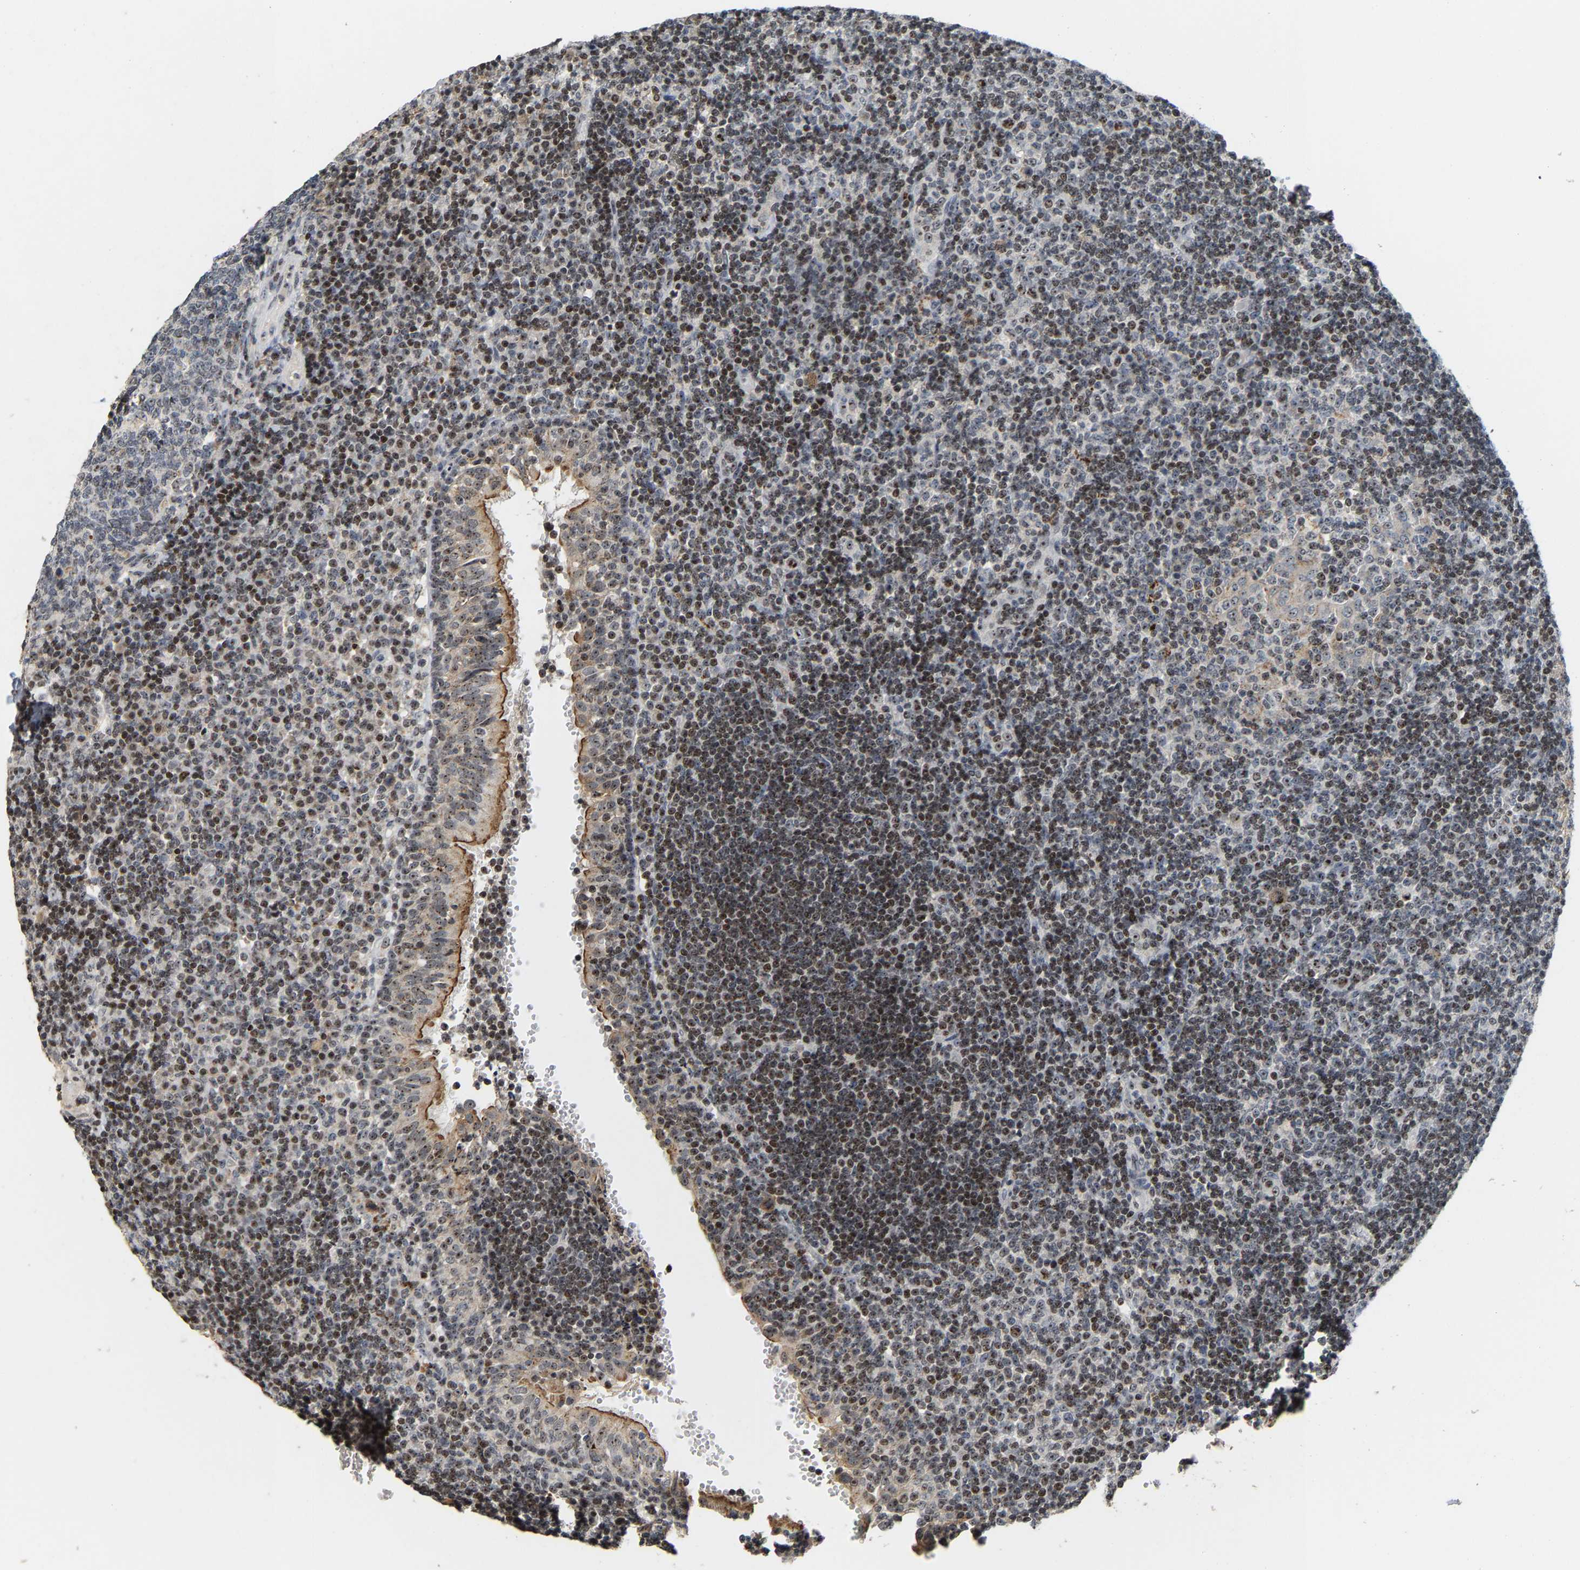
{"staining": {"intensity": "weak", "quantity": "25%-75%", "location": "nuclear"}, "tissue": "tonsil", "cell_type": "Germinal center cells", "image_type": "normal", "snomed": [{"axis": "morphology", "description": "Normal tissue, NOS"}, {"axis": "topography", "description": "Tonsil"}], "caption": "DAB immunohistochemical staining of benign tonsil exhibits weak nuclear protein staining in about 25%-75% of germinal center cells. (brown staining indicates protein expression, while blue staining denotes nuclei).", "gene": "NOP58", "patient": {"sex": "female", "age": 40}}